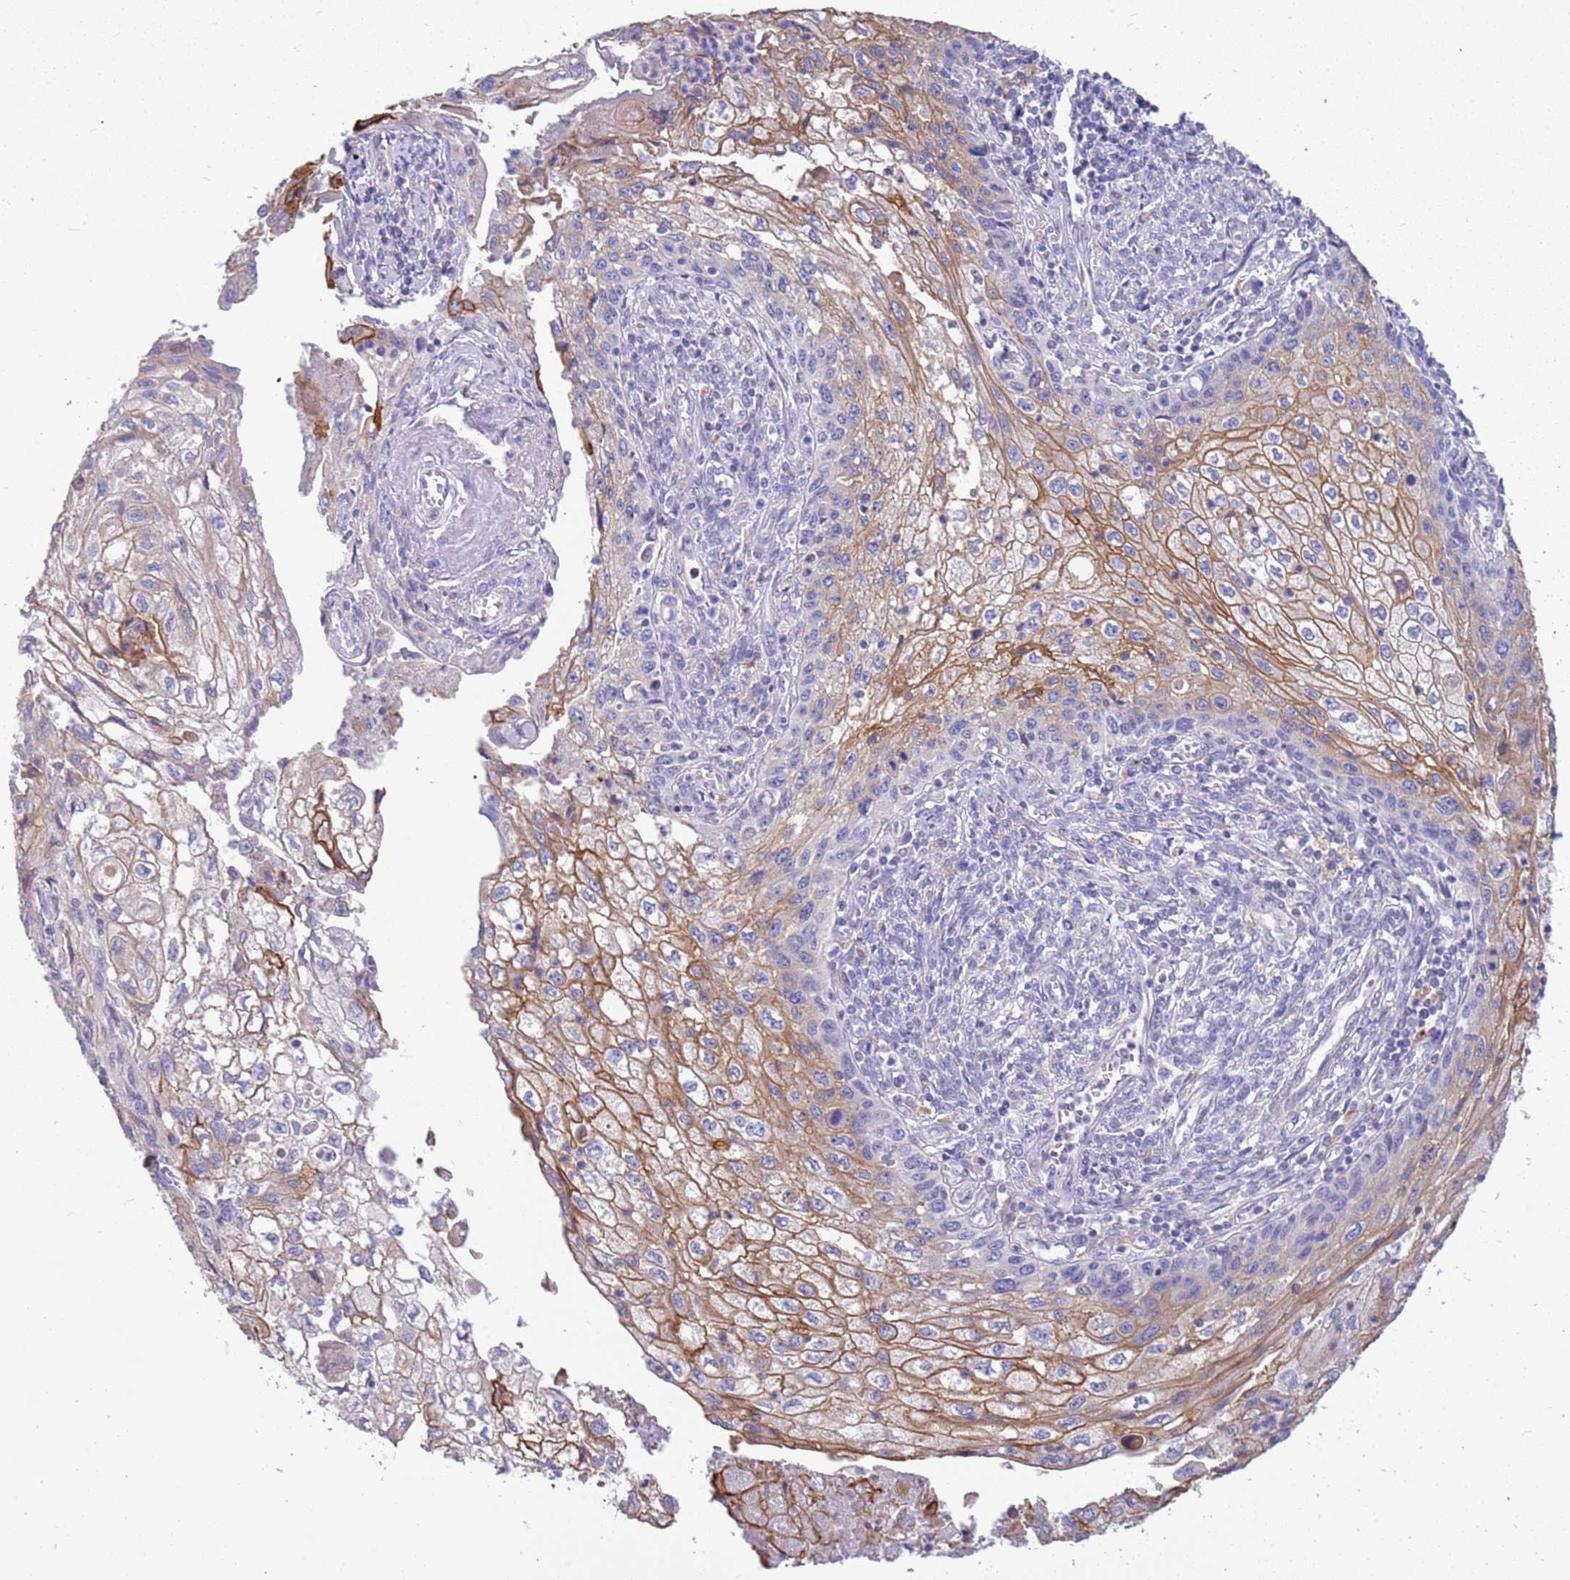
{"staining": {"intensity": "strong", "quantity": "25%-75%", "location": "cytoplasmic/membranous"}, "tissue": "cervical cancer", "cell_type": "Tumor cells", "image_type": "cancer", "snomed": [{"axis": "morphology", "description": "Squamous cell carcinoma, NOS"}, {"axis": "topography", "description": "Cervix"}], "caption": "A high amount of strong cytoplasmic/membranous positivity is present in about 25%-75% of tumor cells in cervical cancer tissue.", "gene": "RHCG", "patient": {"sex": "female", "age": 67}}